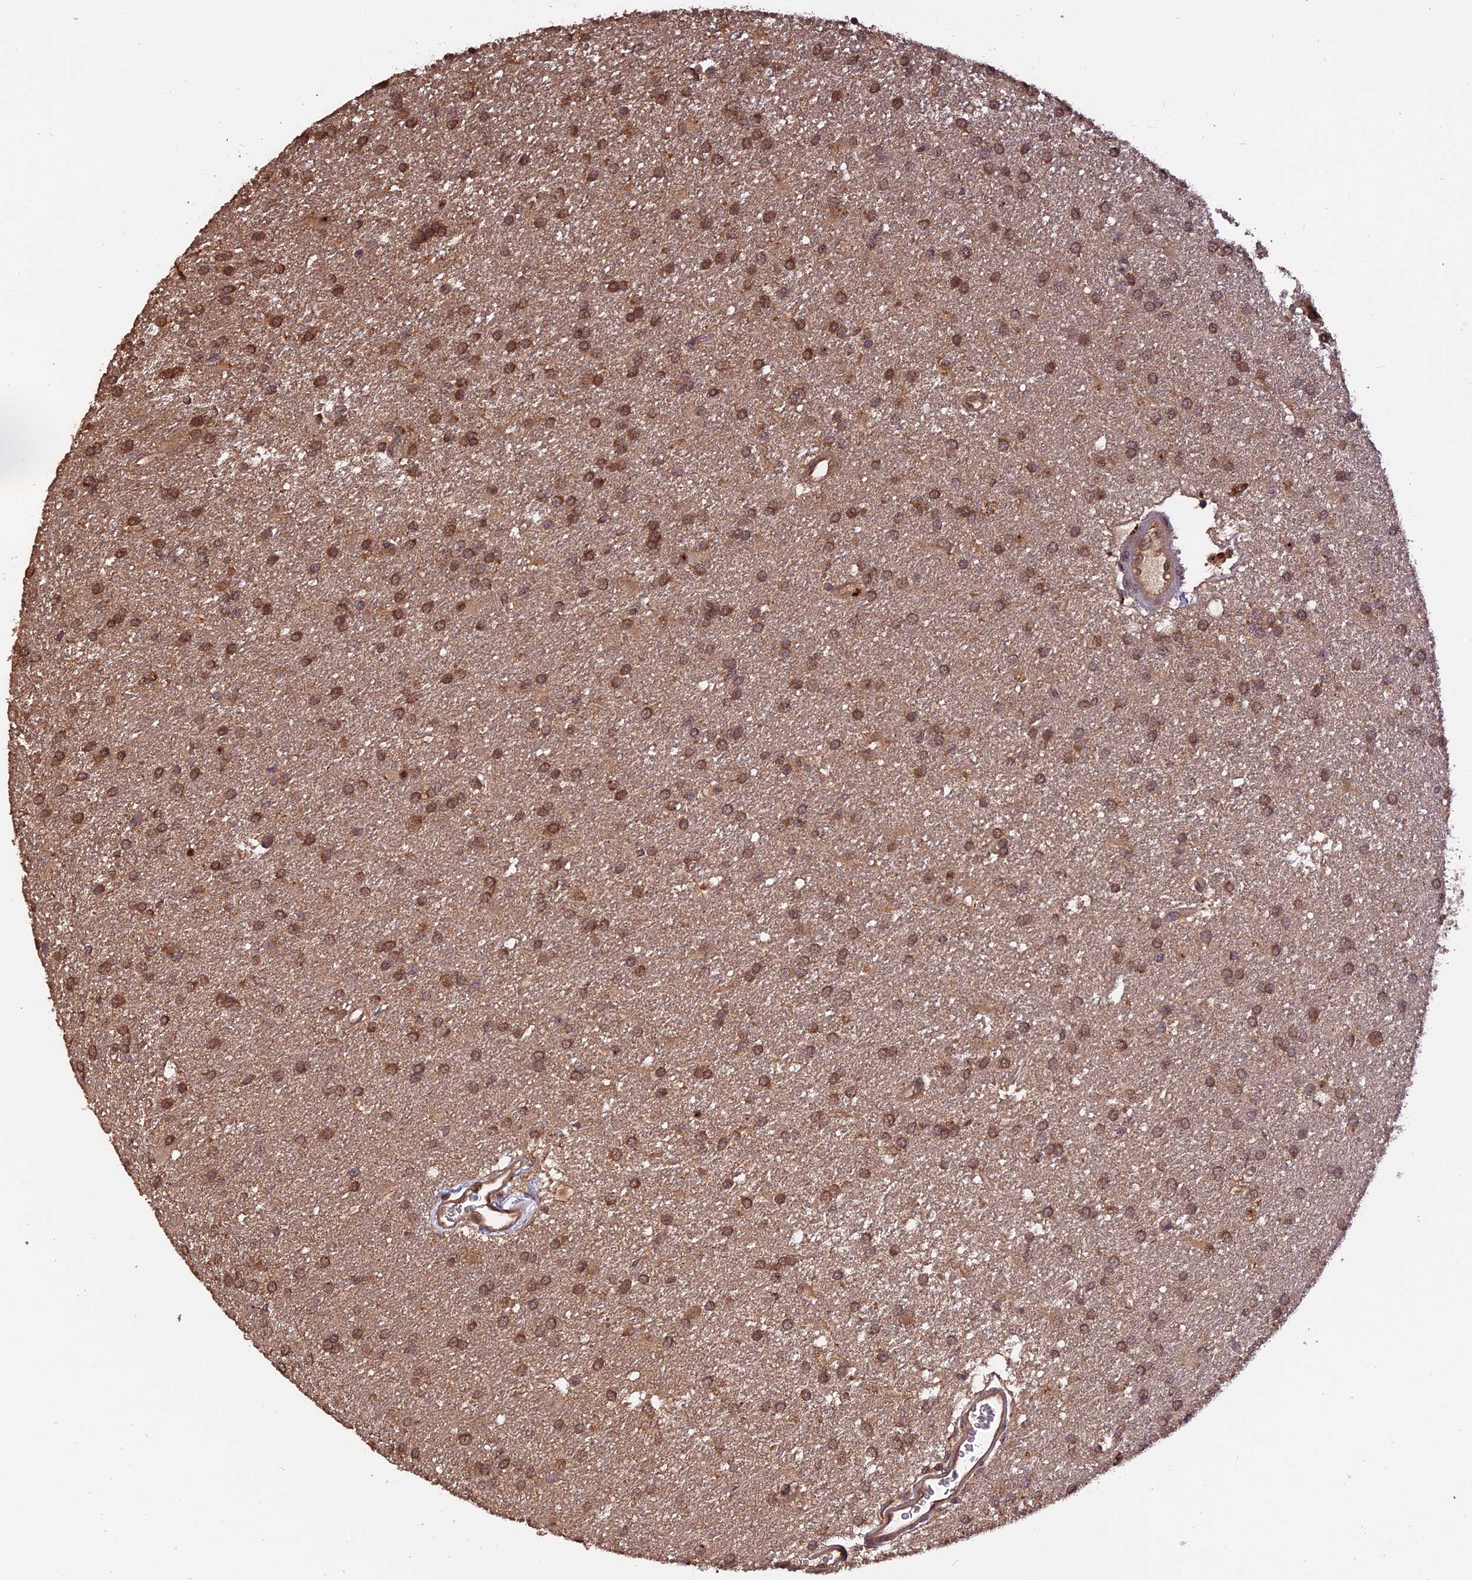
{"staining": {"intensity": "moderate", "quantity": ">75%", "location": "cytoplasmic/membranous"}, "tissue": "glioma", "cell_type": "Tumor cells", "image_type": "cancer", "snomed": [{"axis": "morphology", "description": "Glioma, malignant, Low grade"}, {"axis": "topography", "description": "Brain"}], "caption": "The histopathology image reveals immunohistochemical staining of glioma. There is moderate cytoplasmic/membranous positivity is identified in approximately >75% of tumor cells.", "gene": "TRMT1", "patient": {"sex": "male", "age": 66}}